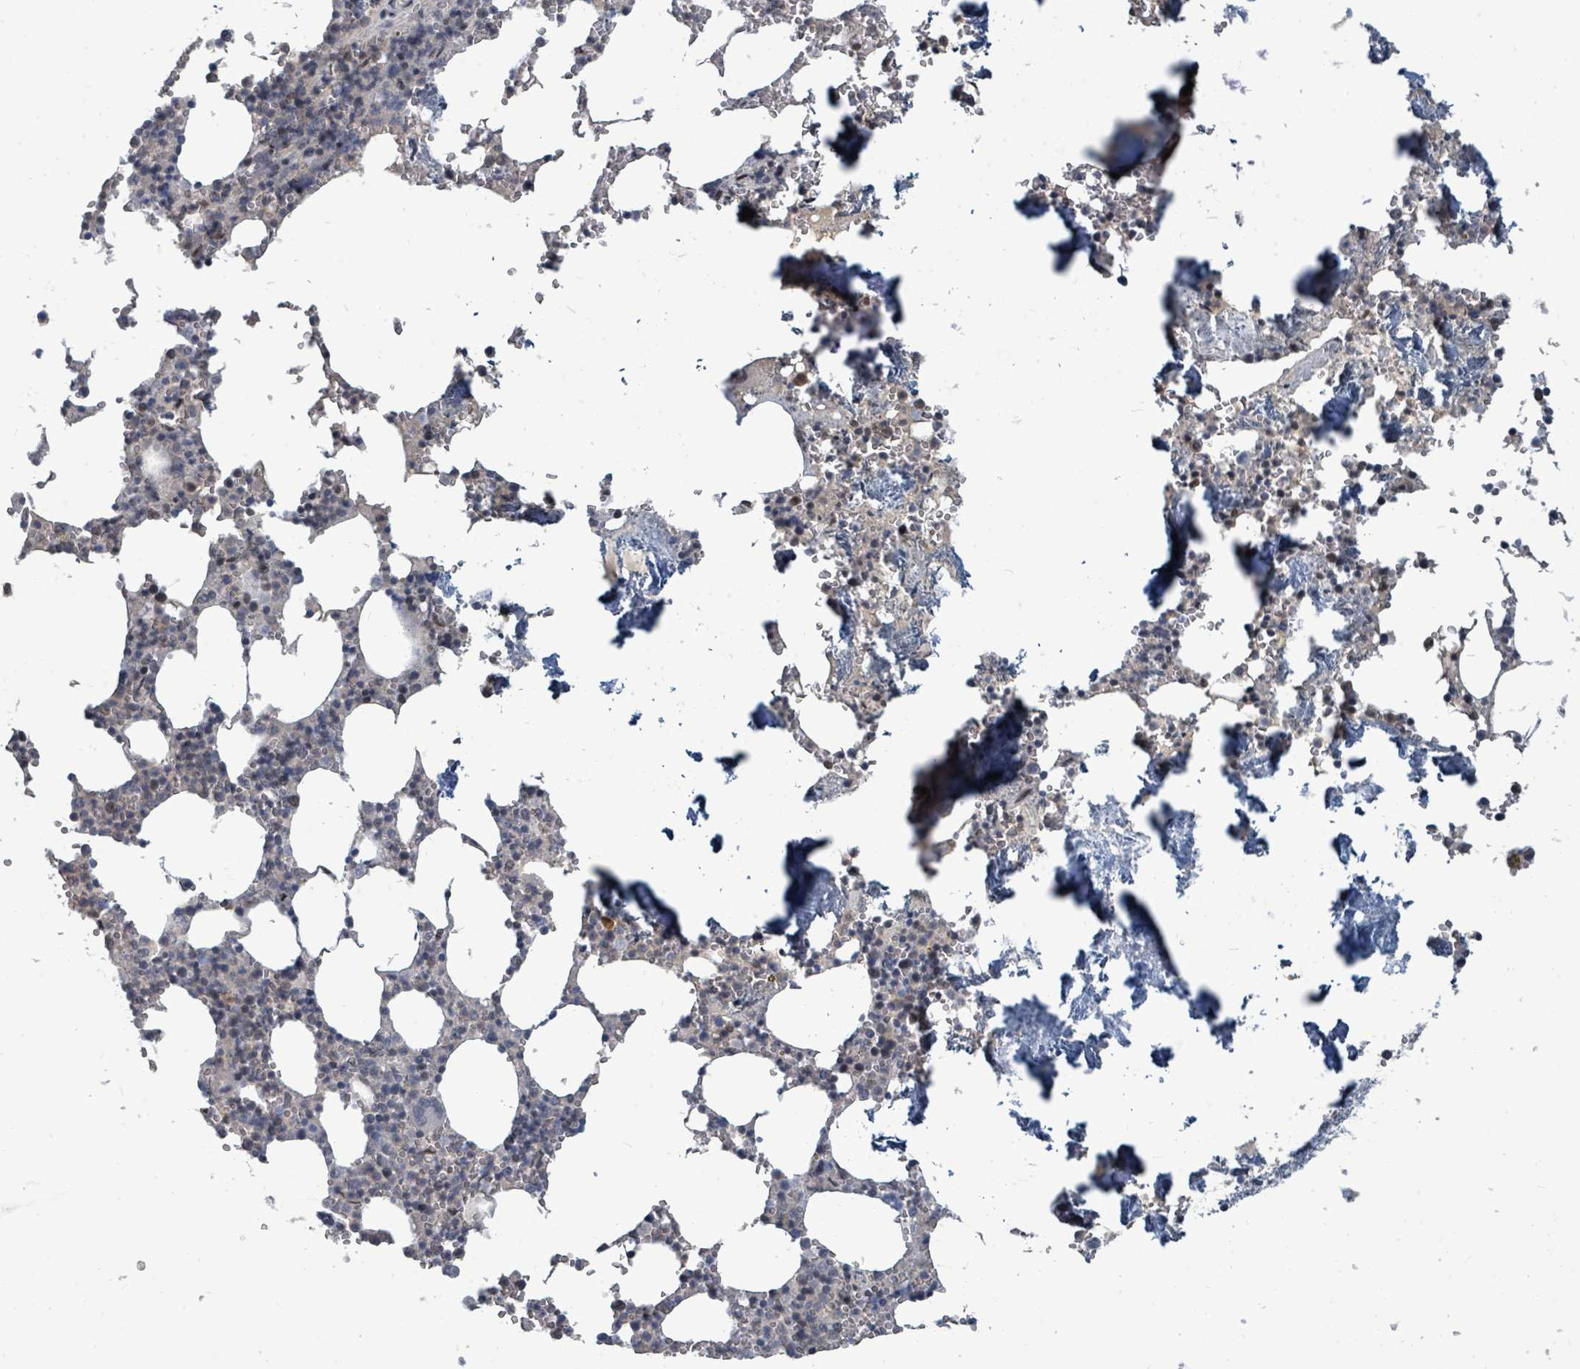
{"staining": {"intensity": "moderate", "quantity": "<25%", "location": "nuclear"}, "tissue": "bone marrow", "cell_type": "Hematopoietic cells", "image_type": "normal", "snomed": [{"axis": "morphology", "description": "Normal tissue, NOS"}, {"axis": "topography", "description": "Bone marrow"}], "caption": "Immunohistochemistry micrograph of benign human bone marrow stained for a protein (brown), which shows low levels of moderate nuclear expression in about <25% of hematopoietic cells.", "gene": "UCK1", "patient": {"sex": "male", "age": 54}}